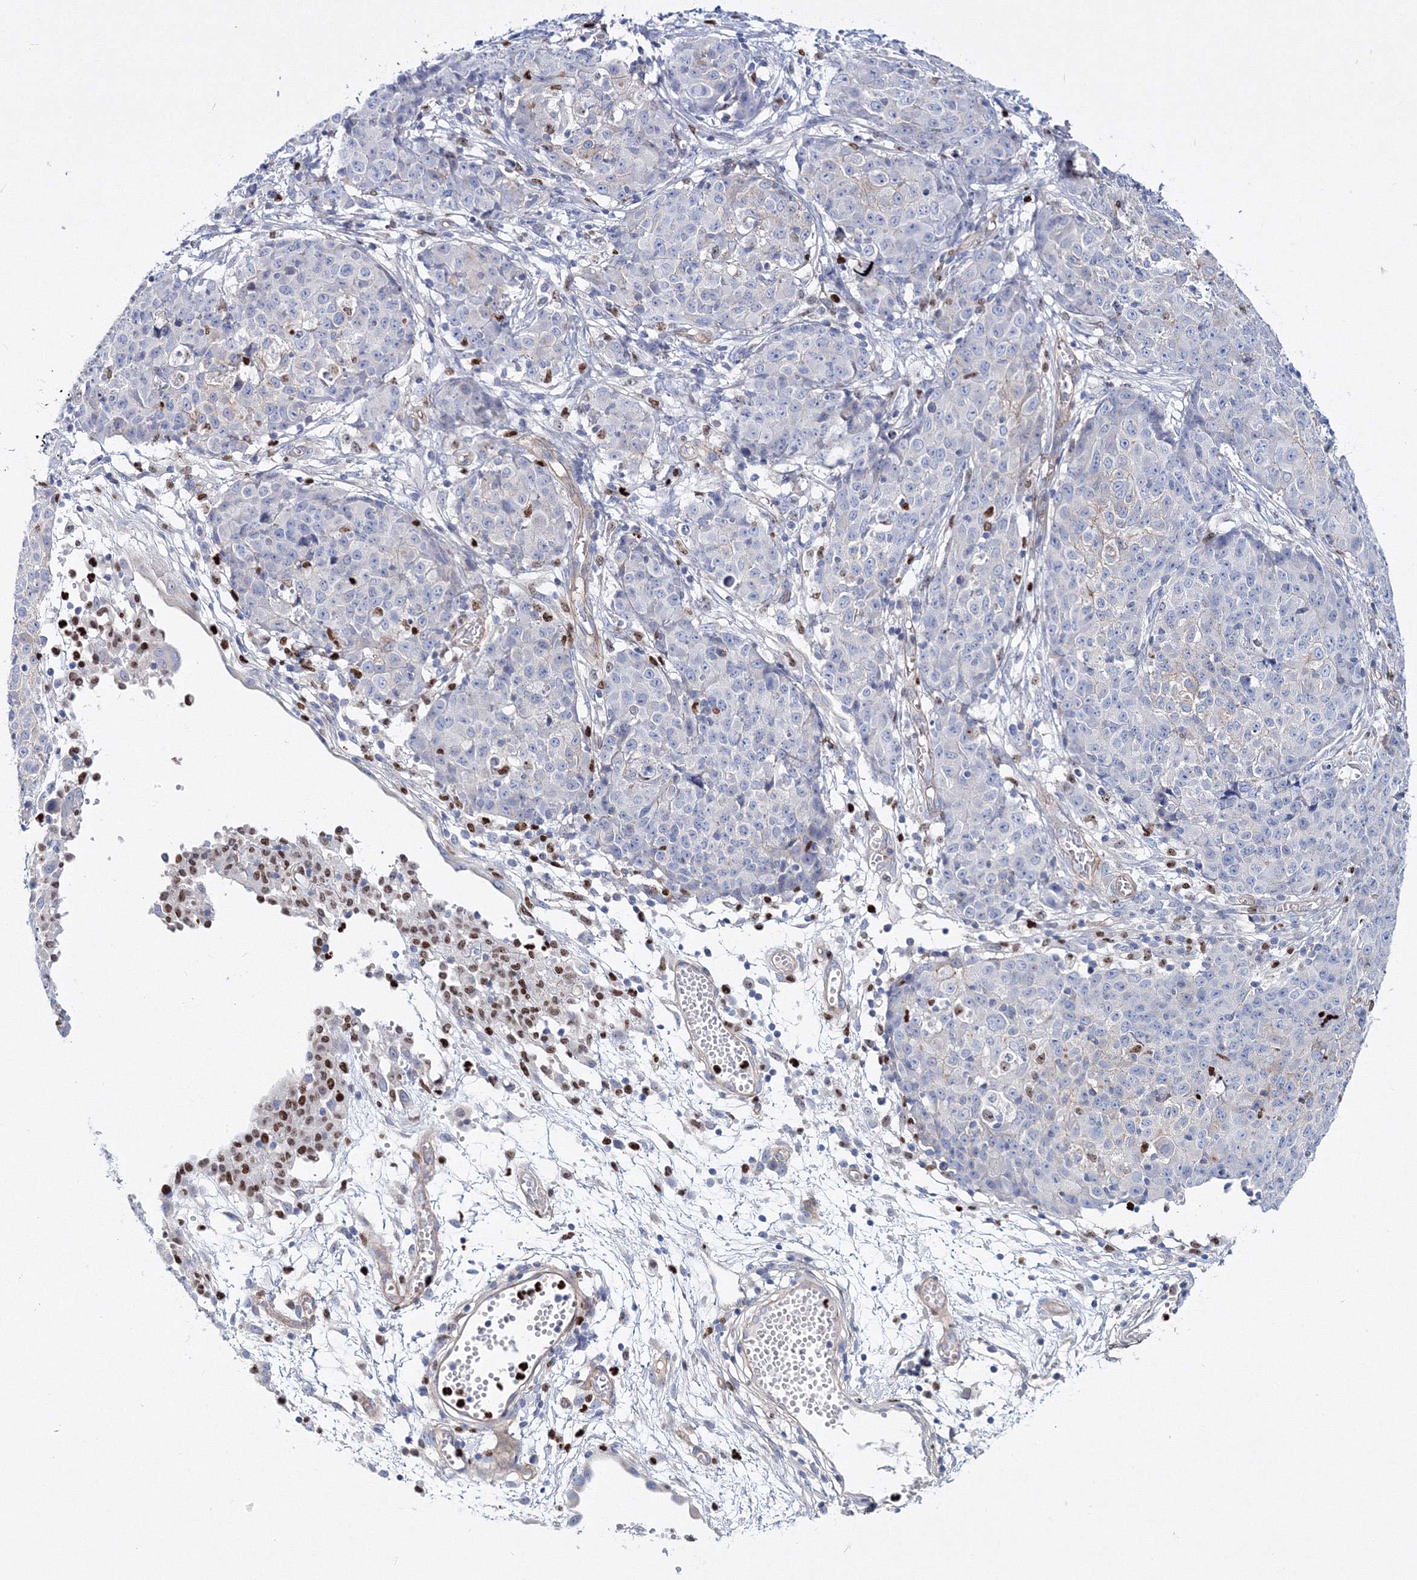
{"staining": {"intensity": "negative", "quantity": "none", "location": "none"}, "tissue": "ovarian cancer", "cell_type": "Tumor cells", "image_type": "cancer", "snomed": [{"axis": "morphology", "description": "Carcinoma, endometroid"}, {"axis": "topography", "description": "Ovary"}], "caption": "The image exhibits no significant expression in tumor cells of ovarian endometroid carcinoma. (DAB (3,3'-diaminobenzidine) IHC with hematoxylin counter stain).", "gene": "C11orf52", "patient": {"sex": "female", "age": 42}}